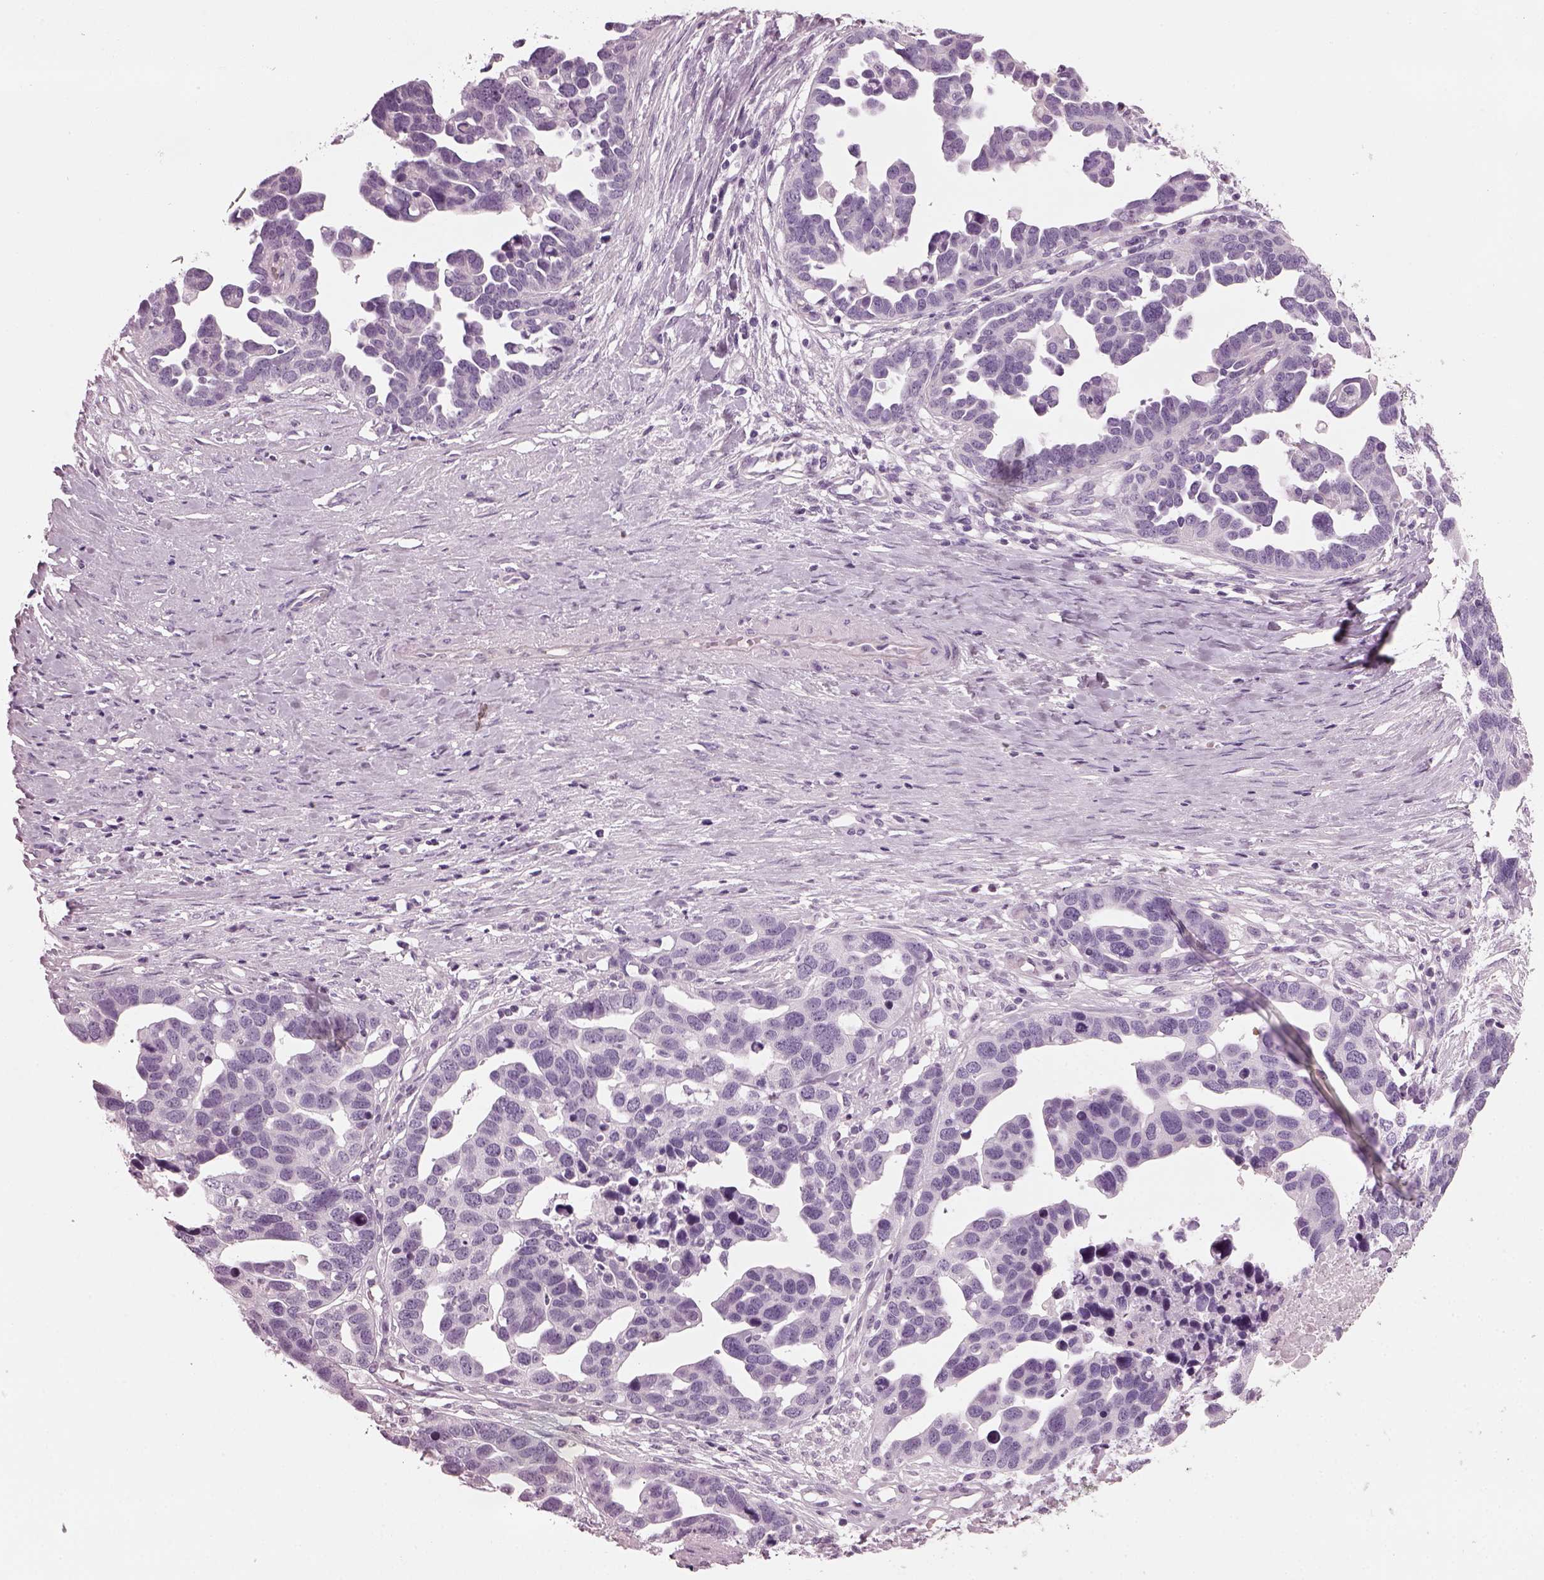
{"staining": {"intensity": "negative", "quantity": "none", "location": "none"}, "tissue": "ovarian cancer", "cell_type": "Tumor cells", "image_type": "cancer", "snomed": [{"axis": "morphology", "description": "Cystadenocarcinoma, serous, NOS"}, {"axis": "topography", "description": "Ovary"}], "caption": "Immunohistochemical staining of human ovarian cancer (serous cystadenocarcinoma) exhibits no significant positivity in tumor cells.", "gene": "PDC", "patient": {"sex": "female", "age": 54}}